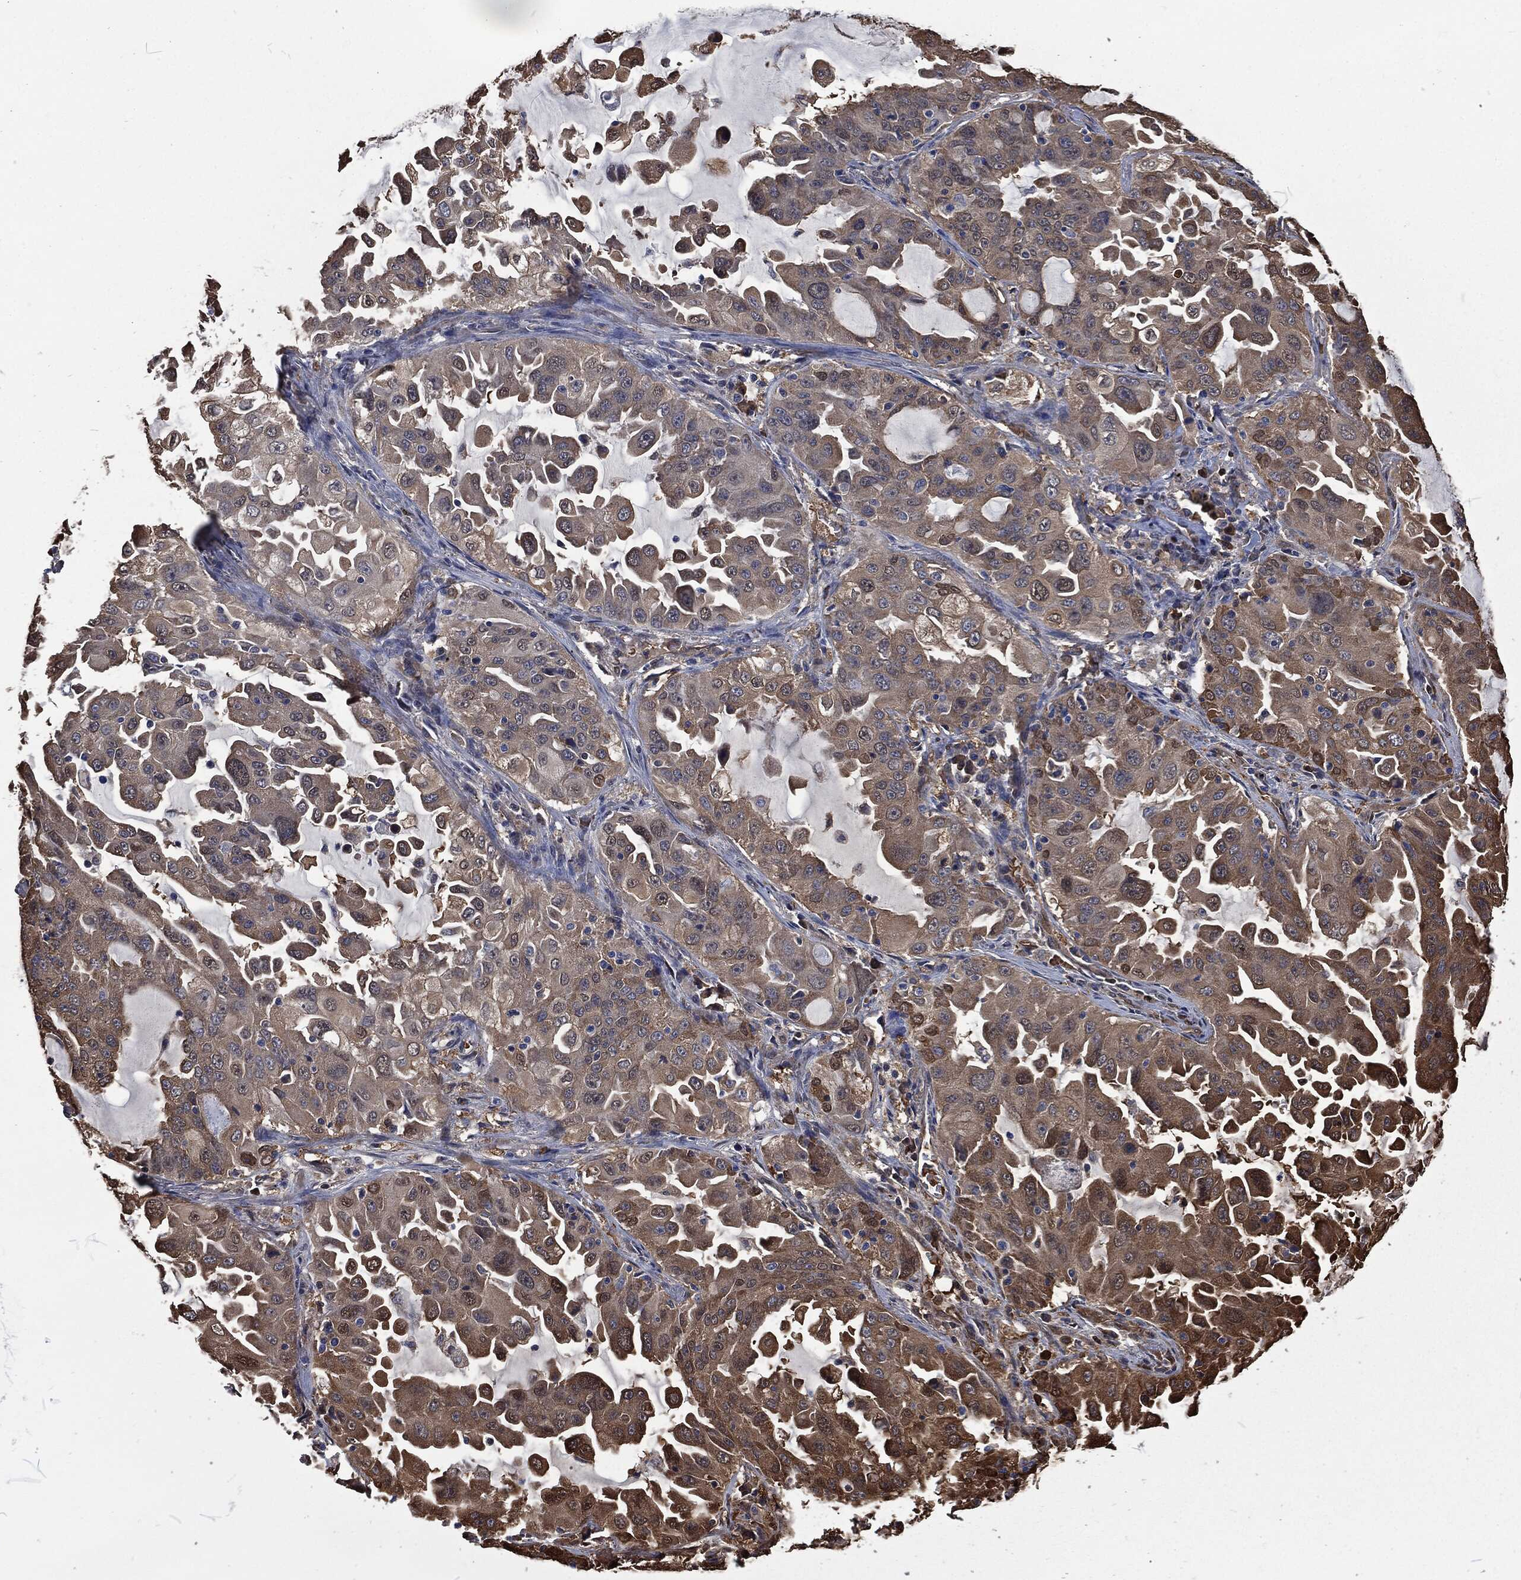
{"staining": {"intensity": "moderate", "quantity": "<25%", "location": "cytoplasmic/membranous"}, "tissue": "lung cancer", "cell_type": "Tumor cells", "image_type": "cancer", "snomed": [{"axis": "morphology", "description": "Adenocarcinoma, NOS"}, {"axis": "topography", "description": "Lung"}], "caption": "Lung cancer (adenocarcinoma) tissue demonstrates moderate cytoplasmic/membranous expression in about <25% of tumor cells", "gene": "PRDX4", "patient": {"sex": "female", "age": 61}}